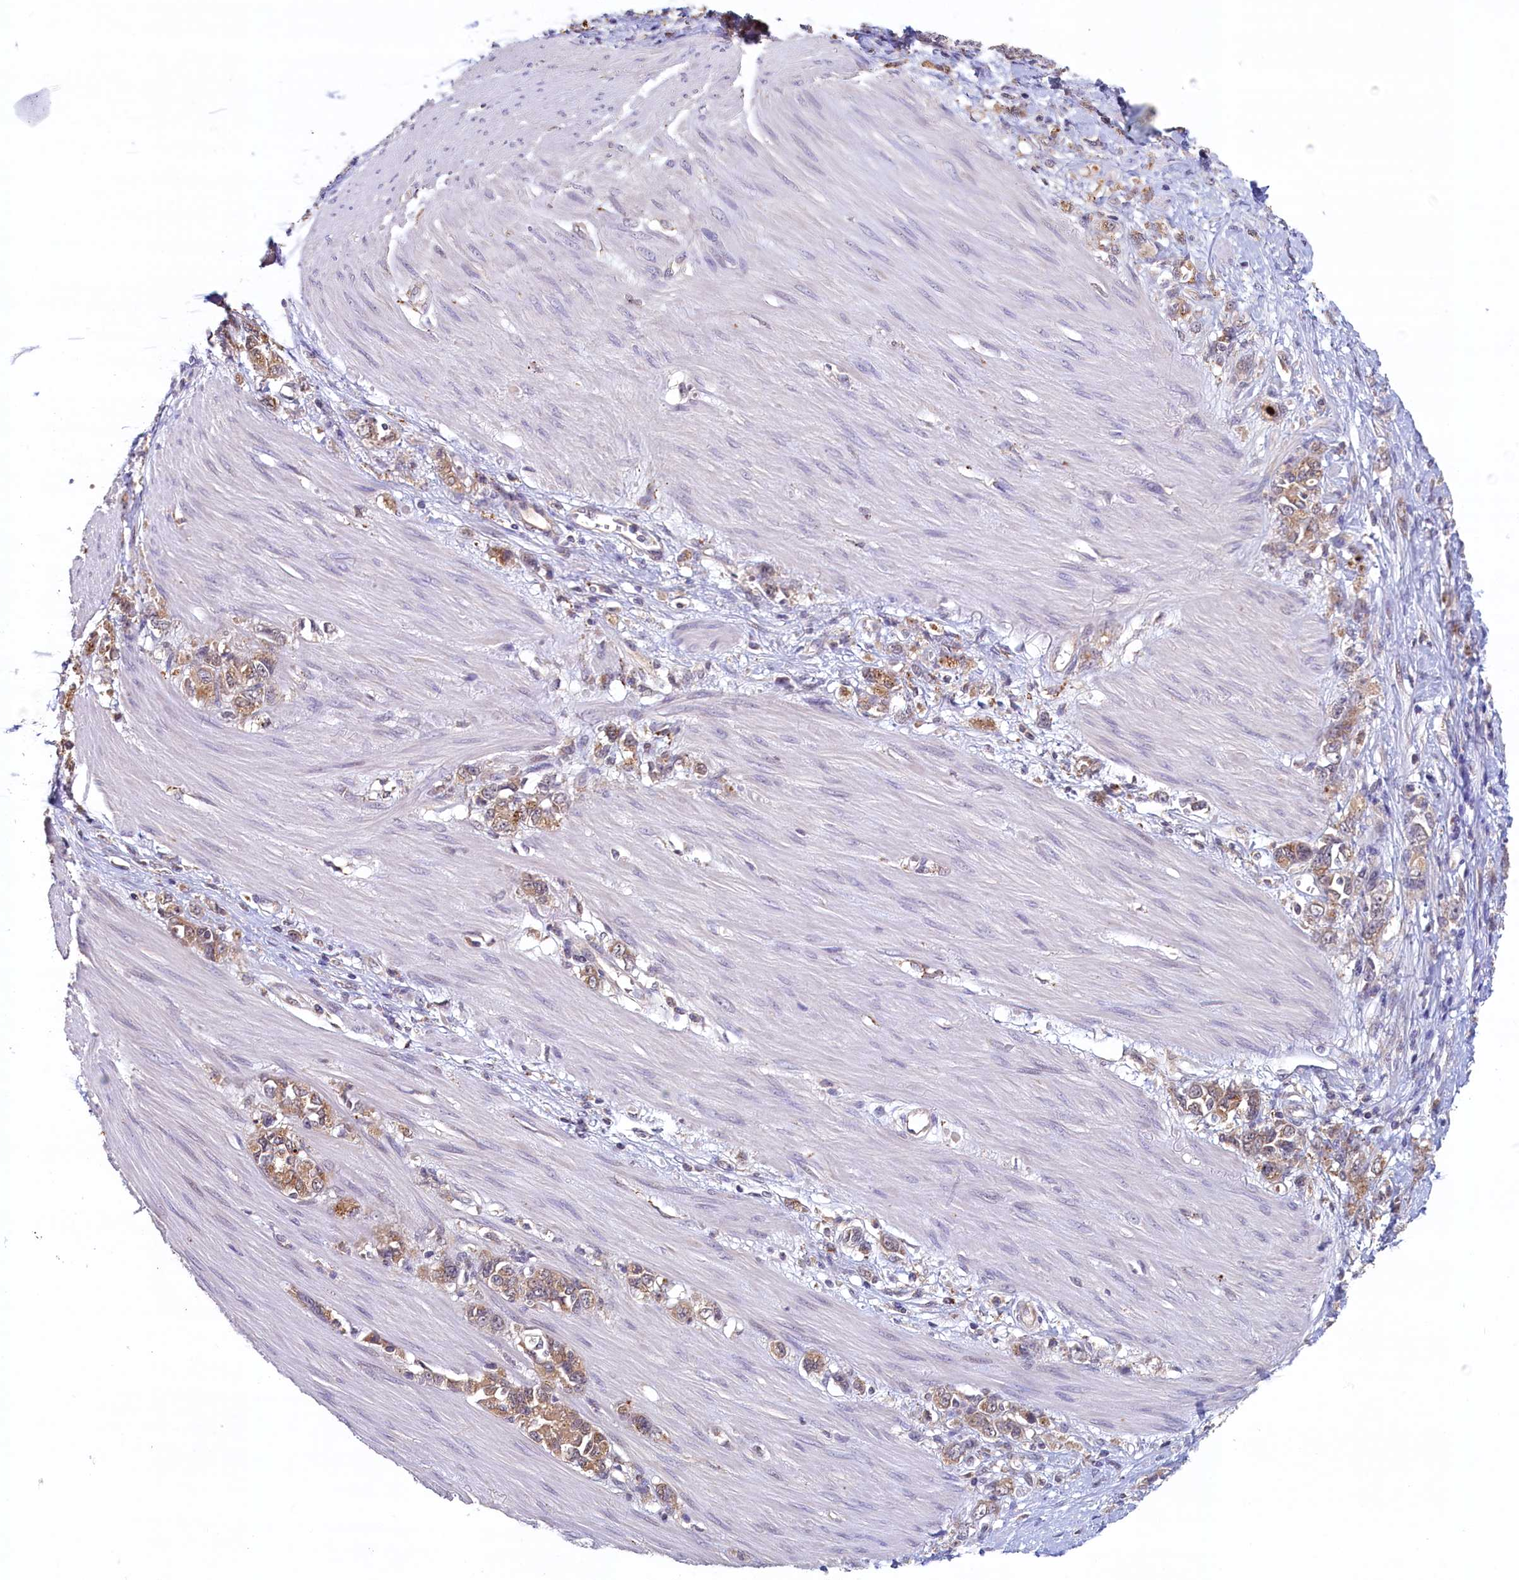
{"staining": {"intensity": "moderate", "quantity": ">75%", "location": "cytoplasmic/membranous"}, "tissue": "stomach cancer", "cell_type": "Tumor cells", "image_type": "cancer", "snomed": [{"axis": "morphology", "description": "Adenocarcinoma, NOS"}, {"axis": "topography", "description": "Stomach"}], "caption": "Tumor cells reveal medium levels of moderate cytoplasmic/membranous positivity in about >75% of cells in adenocarcinoma (stomach). (brown staining indicates protein expression, while blue staining denotes nuclei).", "gene": "NUBP2", "patient": {"sex": "female", "age": 76}}